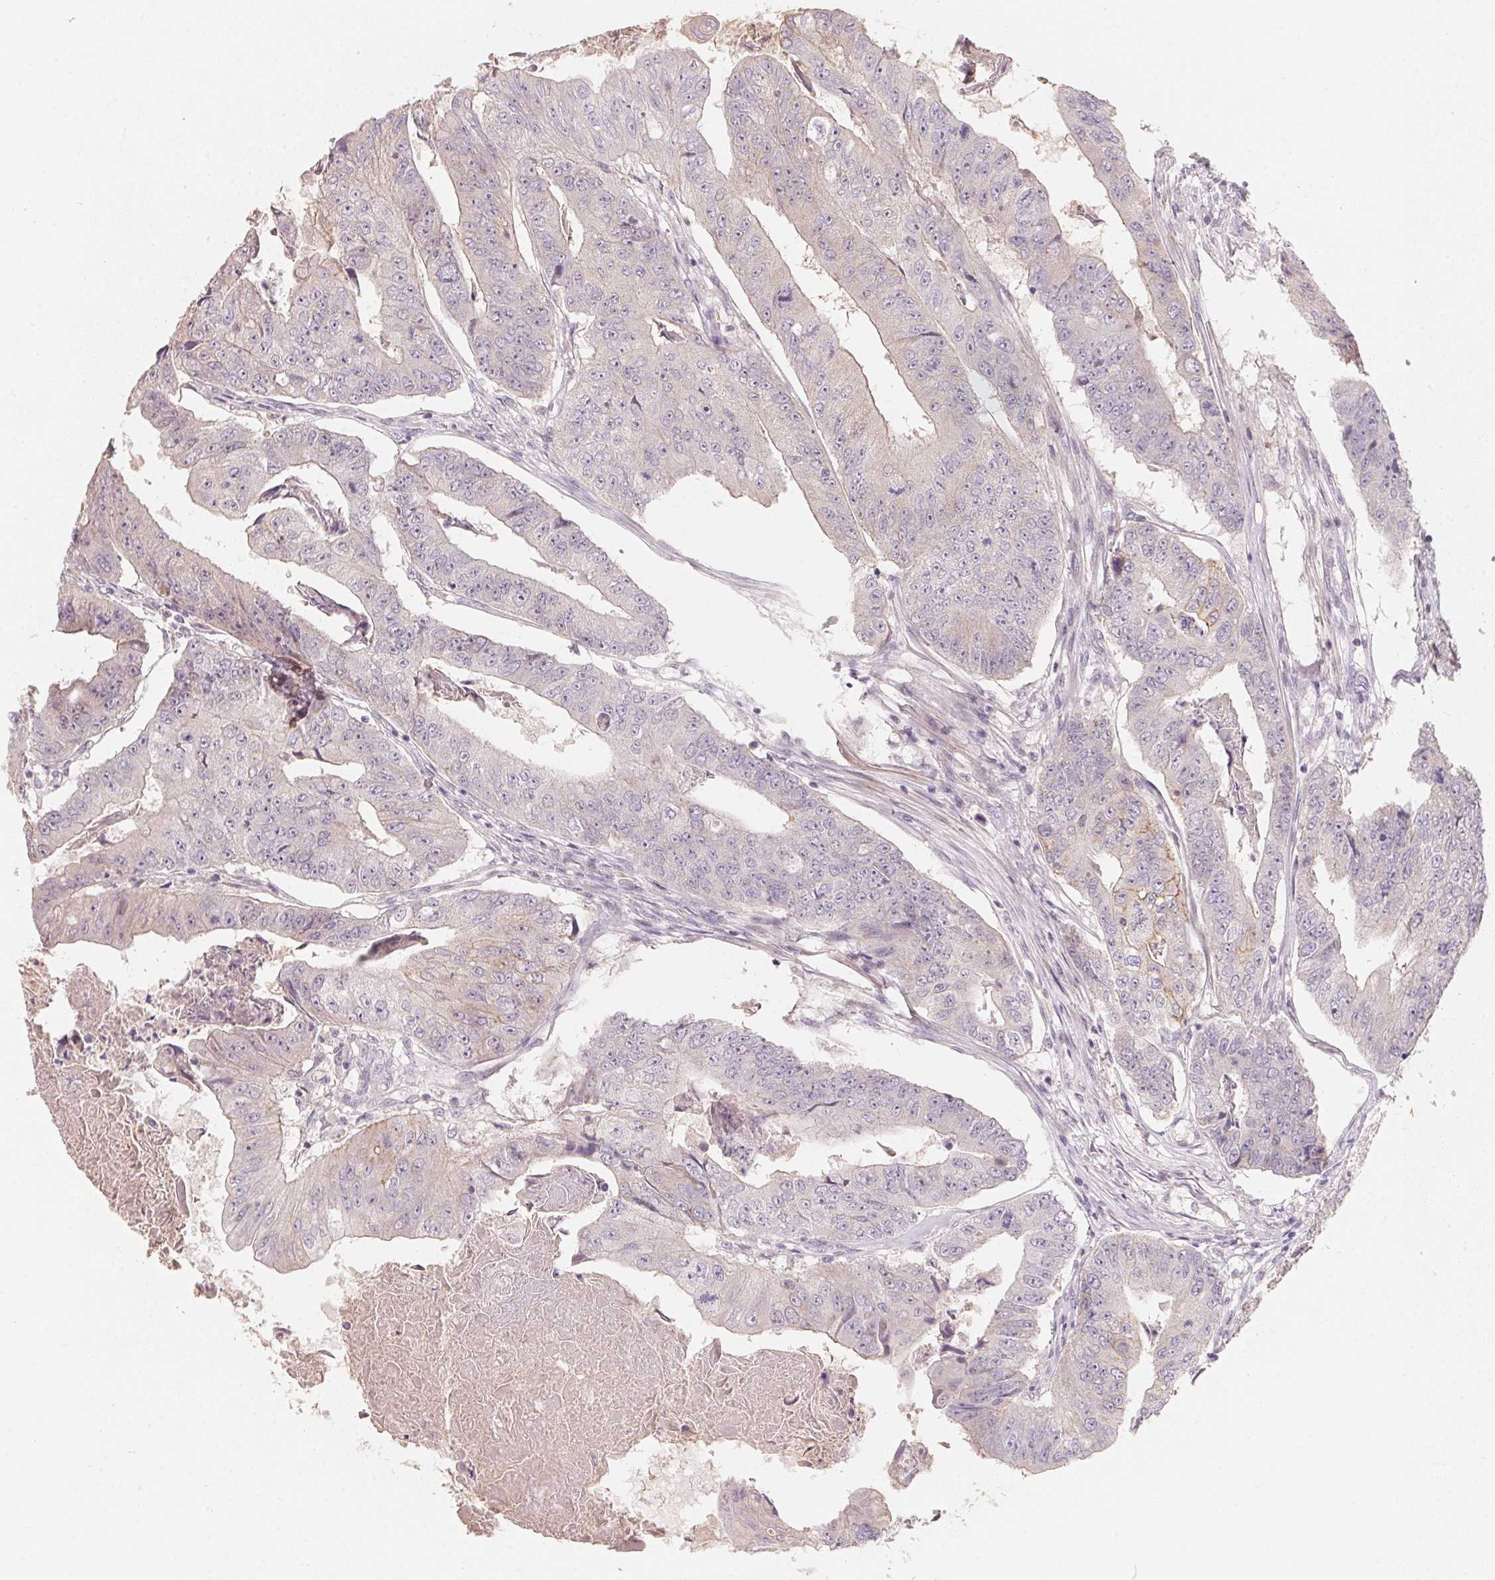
{"staining": {"intensity": "negative", "quantity": "none", "location": "none"}, "tissue": "colorectal cancer", "cell_type": "Tumor cells", "image_type": "cancer", "snomed": [{"axis": "morphology", "description": "Adenocarcinoma, NOS"}, {"axis": "topography", "description": "Colon"}], "caption": "Immunohistochemistry of colorectal cancer reveals no positivity in tumor cells.", "gene": "TP53AIP1", "patient": {"sex": "female", "age": 67}}